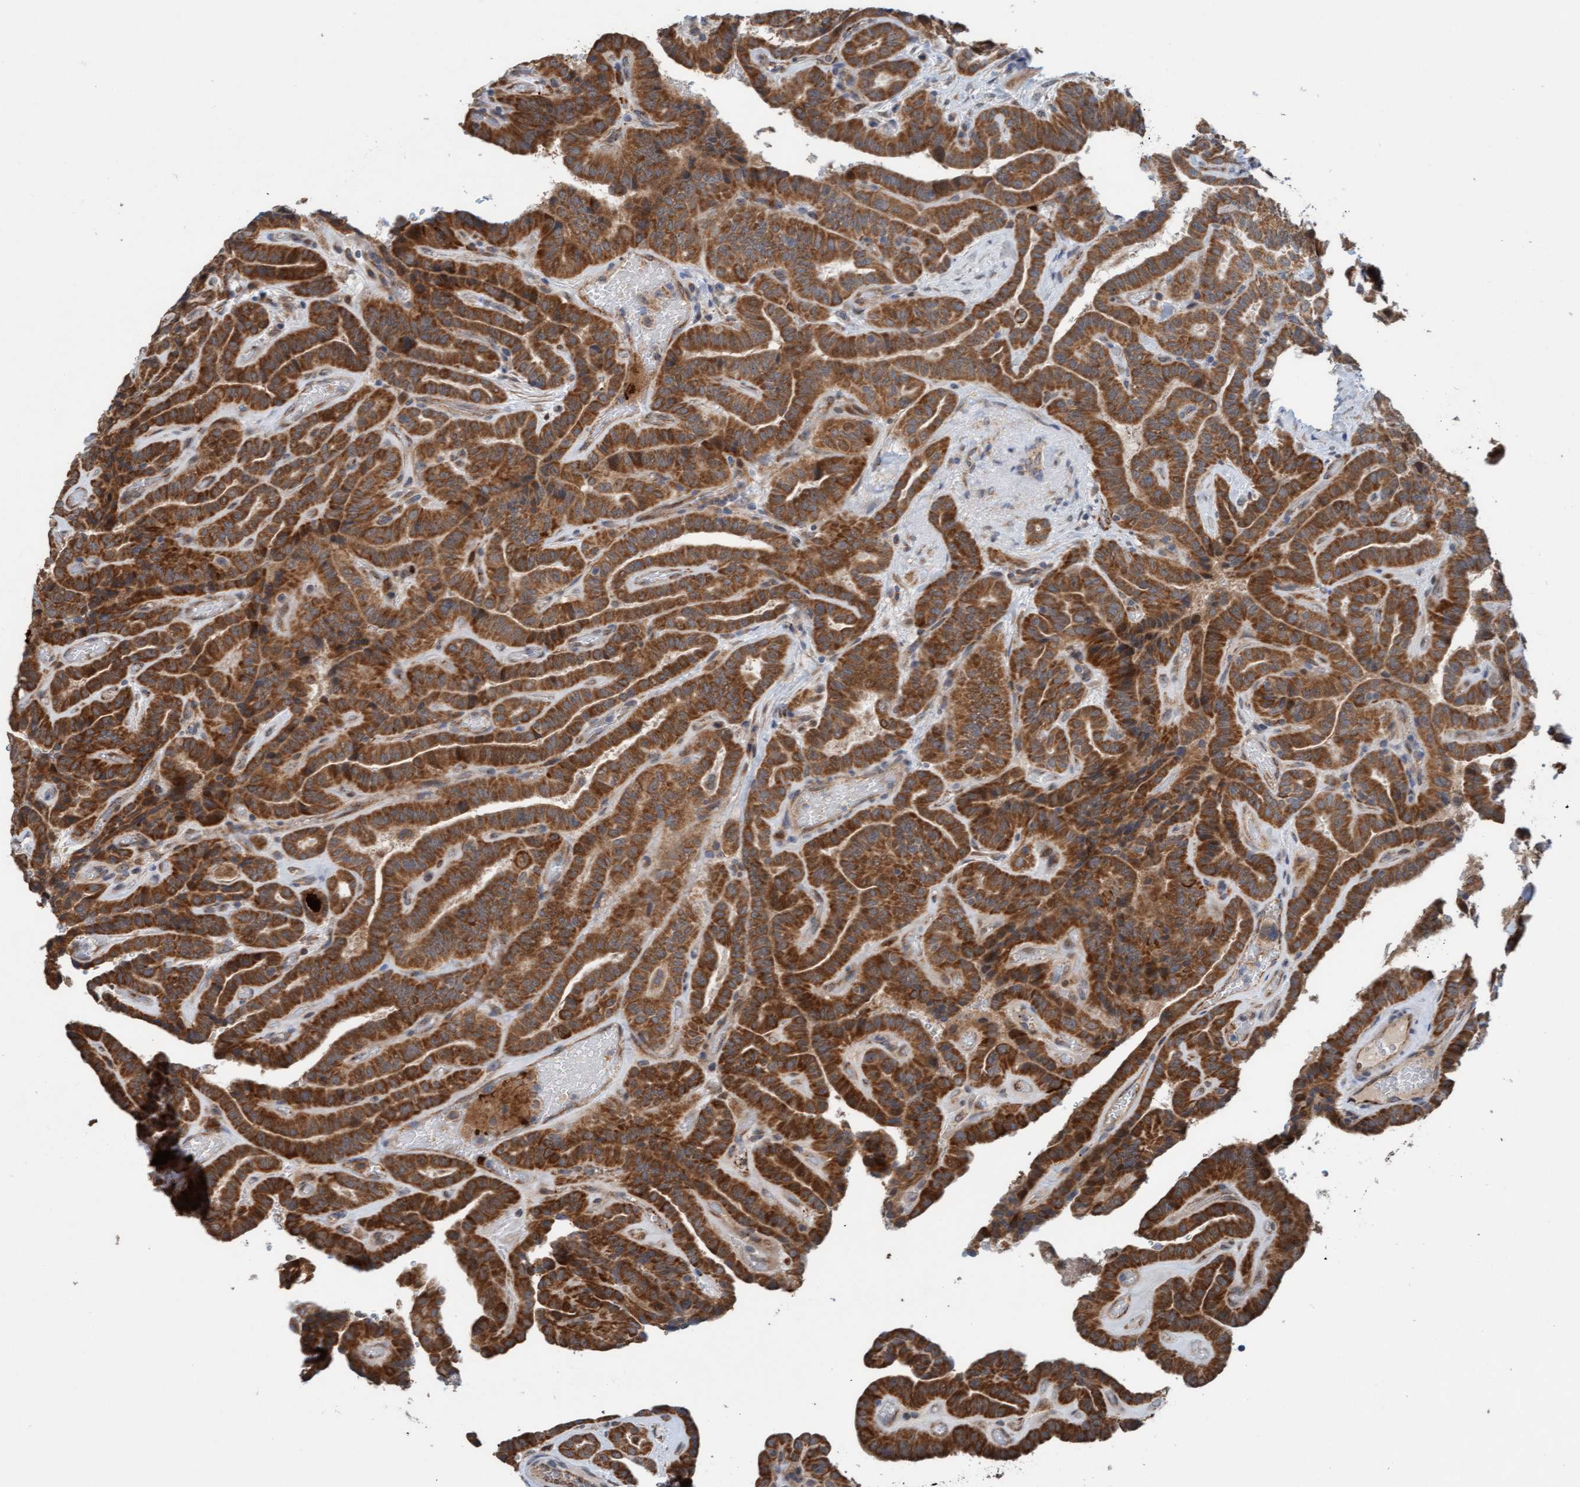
{"staining": {"intensity": "strong", "quantity": ">75%", "location": "cytoplasmic/membranous"}, "tissue": "thyroid cancer", "cell_type": "Tumor cells", "image_type": "cancer", "snomed": [{"axis": "morphology", "description": "Papillary adenocarcinoma, NOS"}, {"axis": "topography", "description": "Thyroid gland"}], "caption": "Thyroid papillary adenocarcinoma stained with a brown dye shows strong cytoplasmic/membranous positive staining in about >75% of tumor cells.", "gene": "ZNF566", "patient": {"sex": "male", "age": 77}}